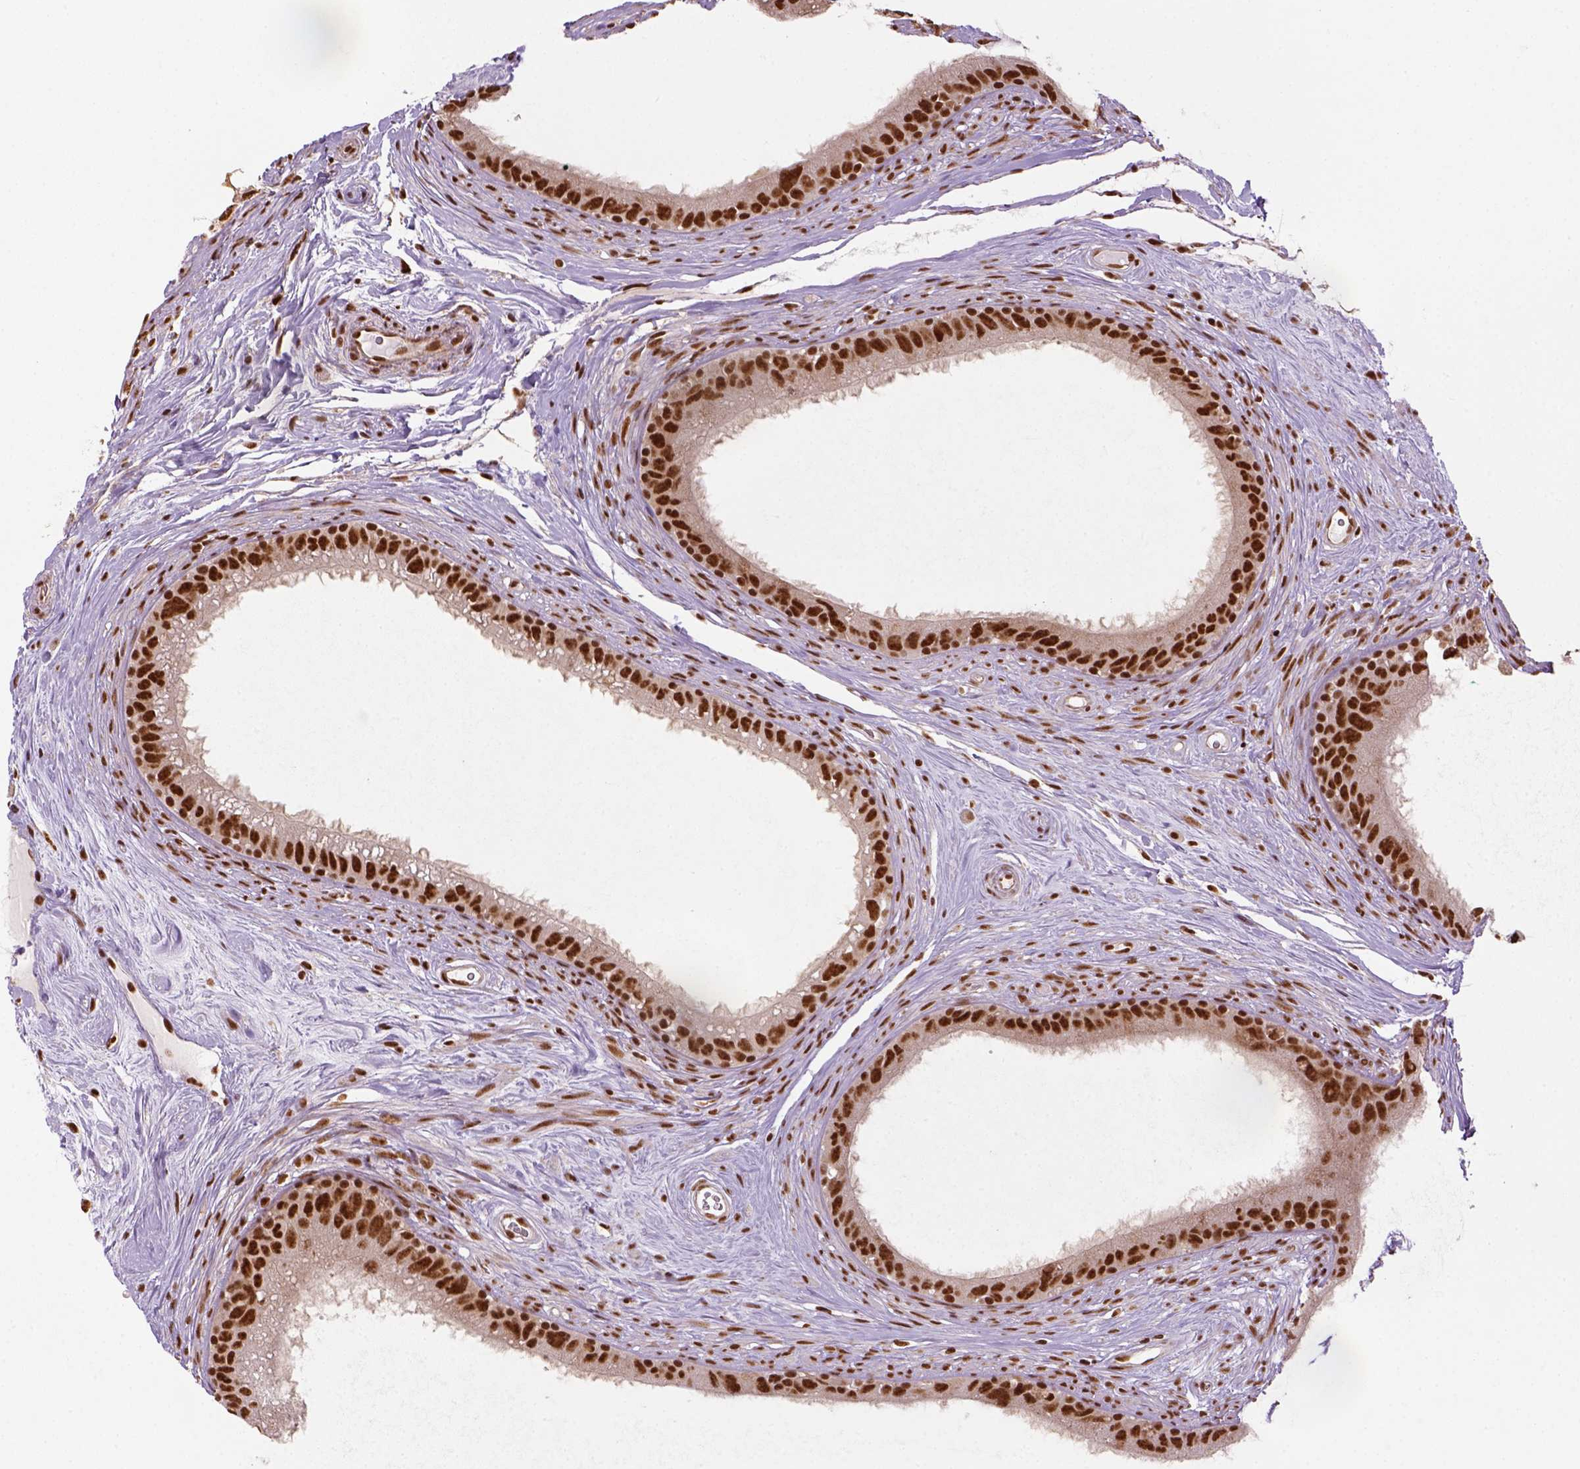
{"staining": {"intensity": "strong", "quantity": ">75%", "location": "nuclear"}, "tissue": "epididymis", "cell_type": "Glandular cells", "image_type": "normal", "snomed": [{"axis": "morphology", "description": "Normal tissue, NOS"}, {"axis": "topography", "description": "Epididymis"}], "caption": "Glandular cells show strong nuclear positivity in approximately >75% of cells in unremarkable epididymis. Nuclei are stained in blue.", "gene": "CCAR1", "patient": {"sex": "male", "age": 59}}